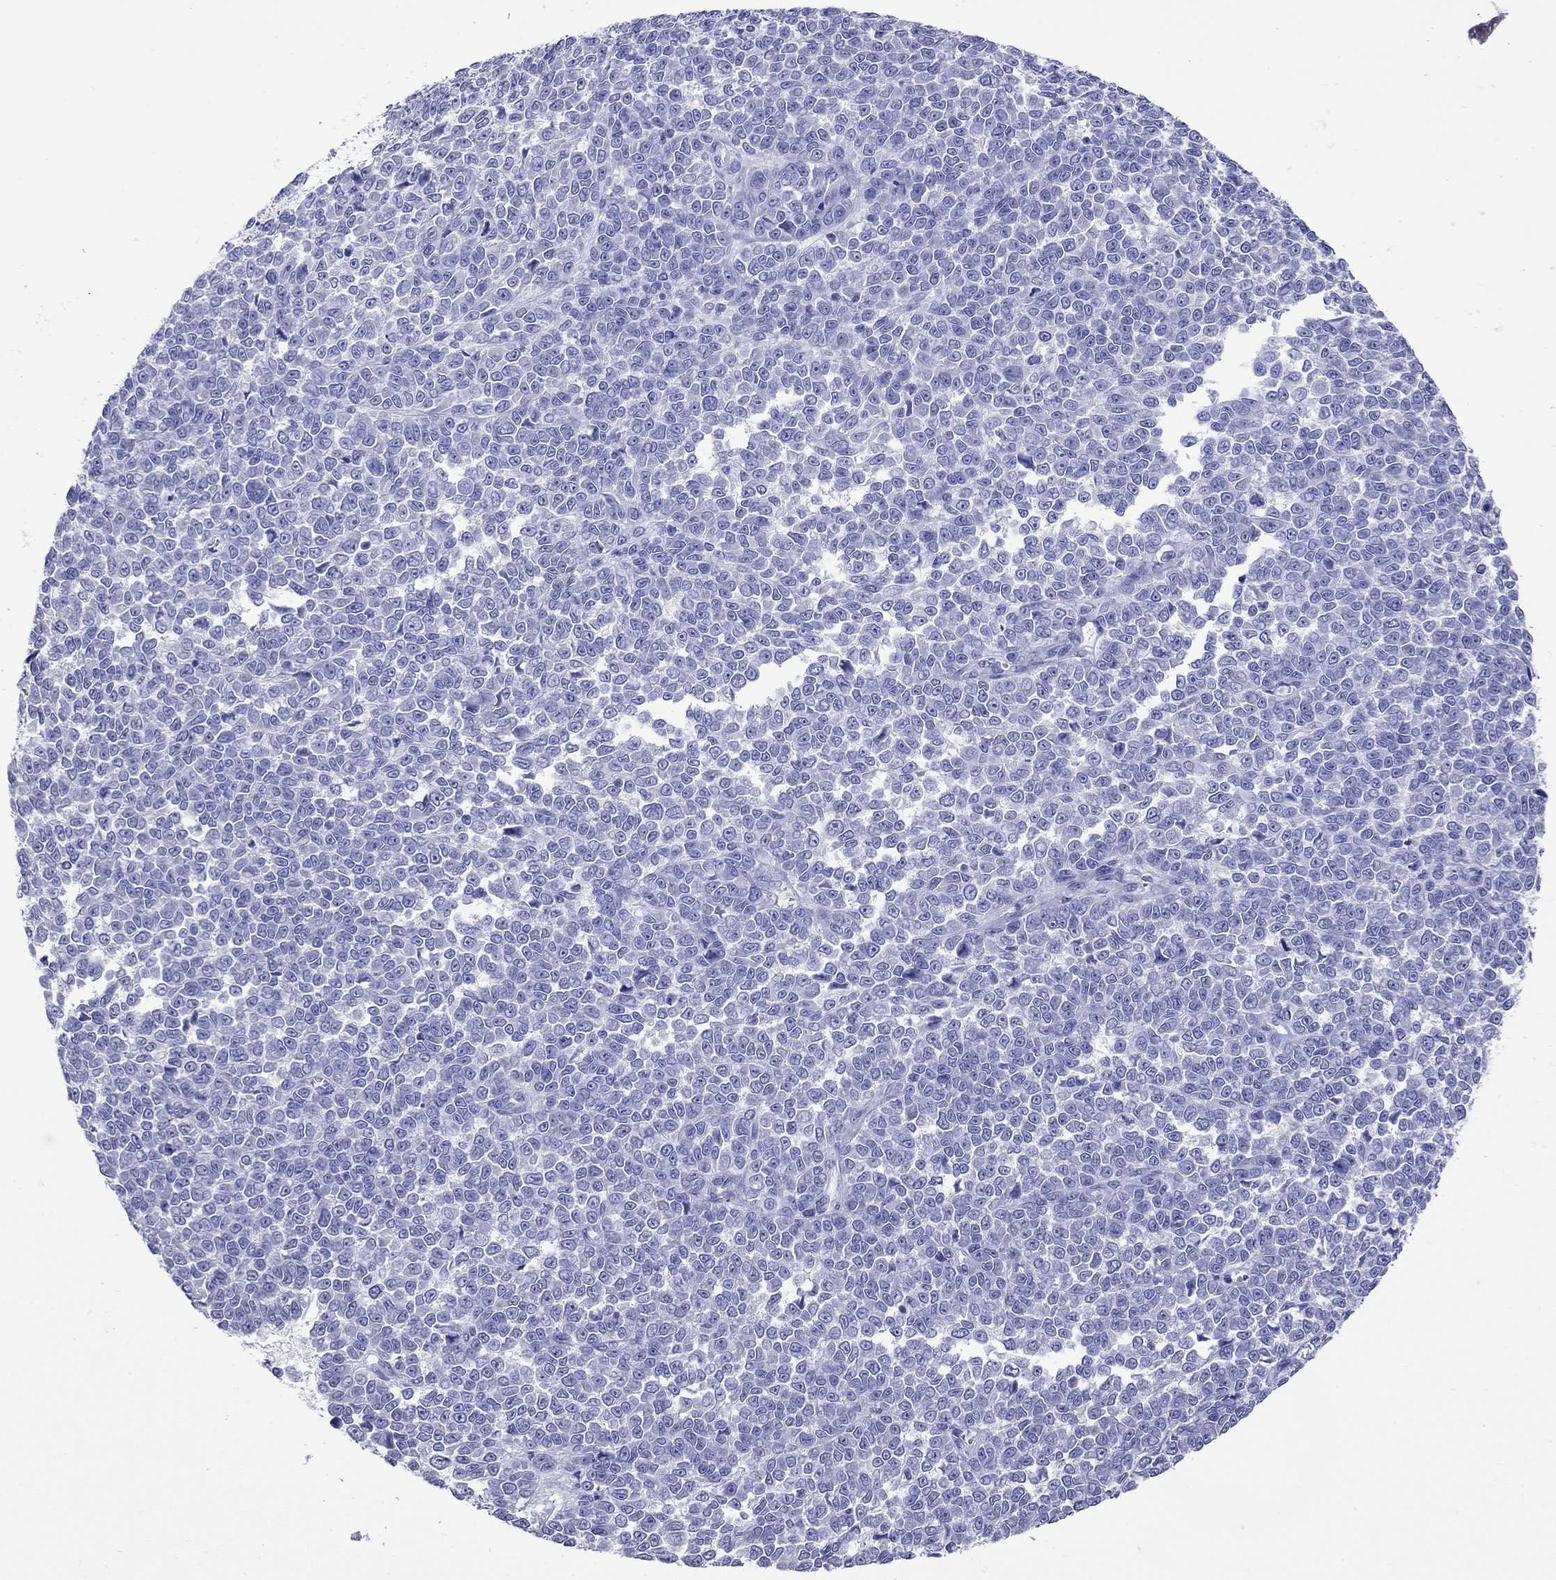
{"staining": {"intensity": "negative", "quantity": "none", "location": "none"}, "tissue": "melanoma", "cell_type": "Tumor cells", "image_type": "cancer", "snomed": [{"axis": "morphology", "description": "Malignant melanoma, NOS"}, {"axis": "topography", "description": "Skin"}], "caption": "IHC histopathology image of melanoma stained for a protein (brown), which shows no staining in tumor cells.", "gene": "KIAA2012", "patient": {"sex": "female", "age": 95}}